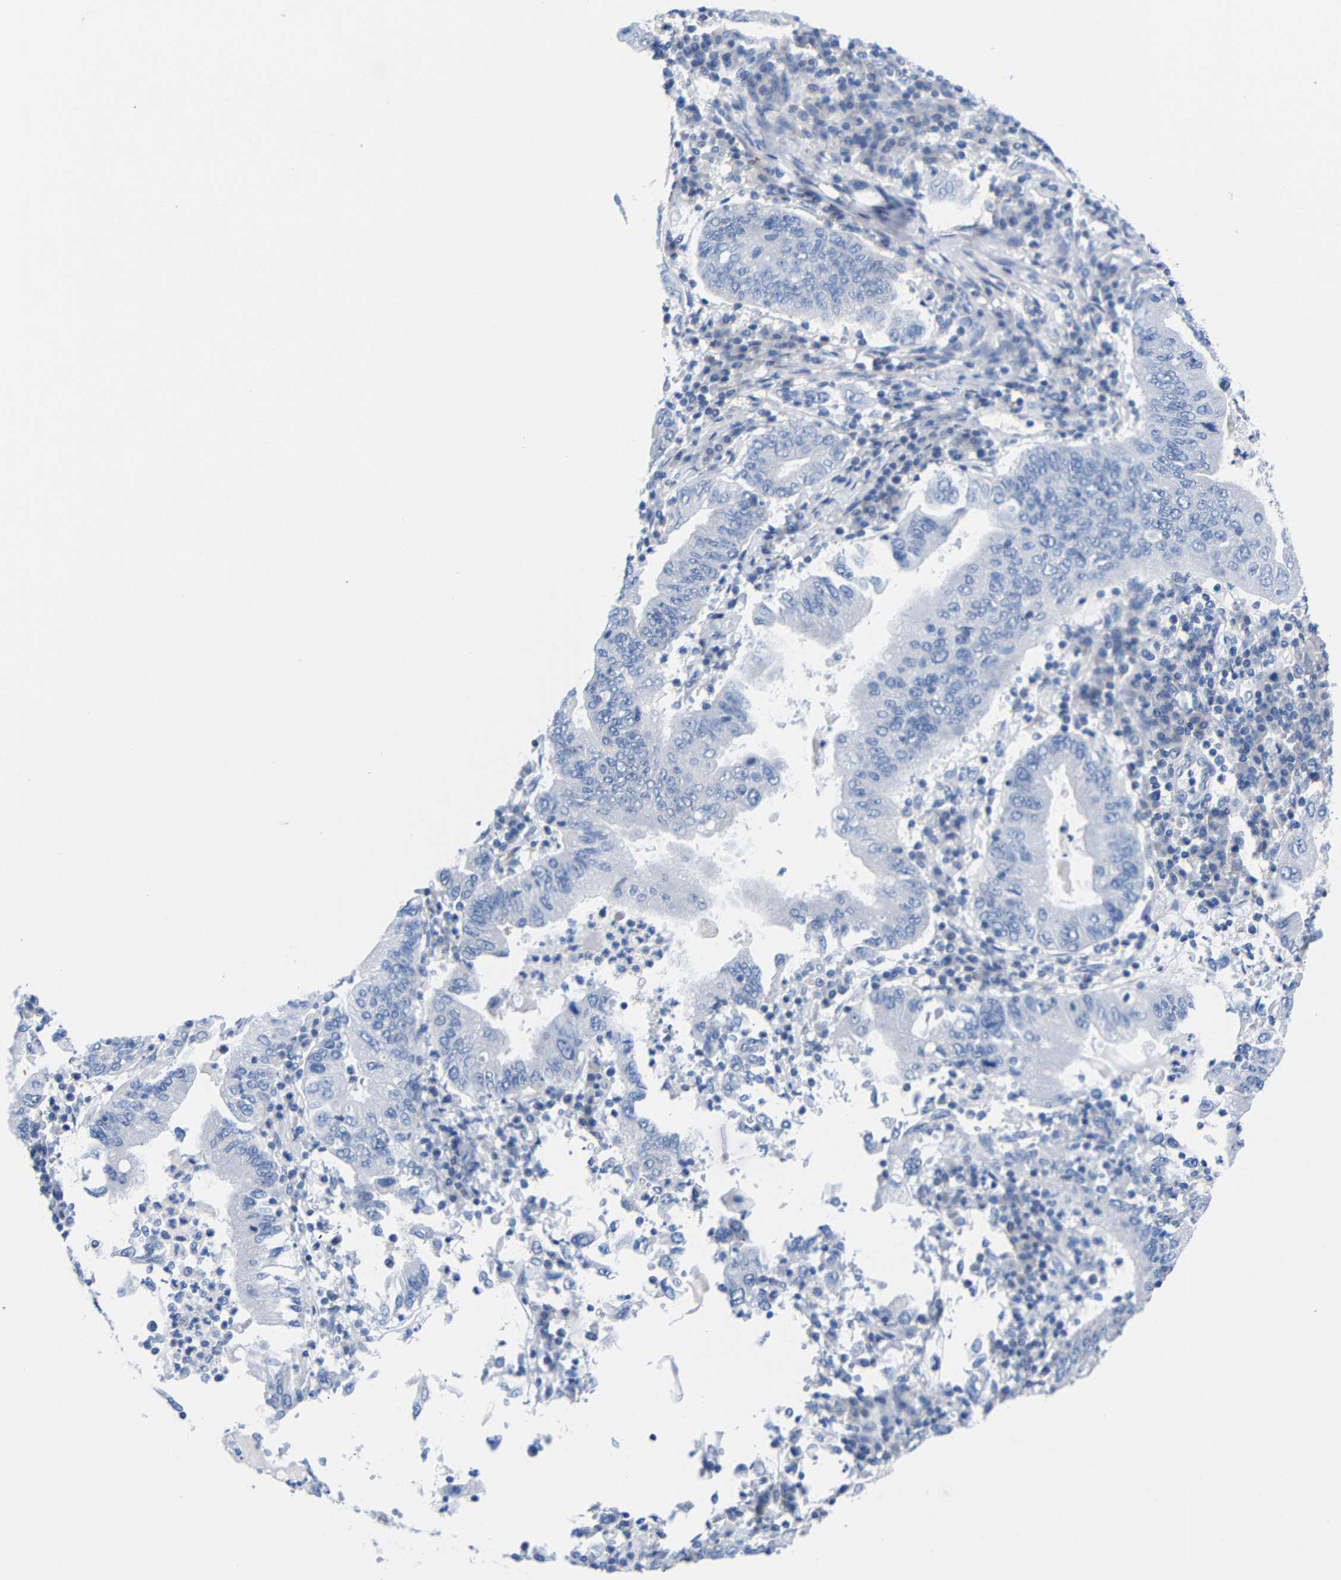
{"staining": {"intensity": "negative", "quantity": "none", "location": "none"}, "tissue": "stomach cancer", "cell_type": "Tumor cells", "image_type": "cancer", "snomed": [{"axis": "morphology", "description": "Normal tissue, NOS"}, {"axis": "morphology", "description": "Adenocarcinoma, NOS"}, {"axis": "topography", "description": "Esophagus"}, {"axis": "topography", "description": "Stomach, upper"}, {"axis": "topography", "description": "Peripheral nerve tissue"}], "caption": "Immunohistochemical staining of adenocarcinoma (stomach) demonstrates no significant expression in tumor cells.", "gene": "PEBP1", "patient": {"sex": "male", "age": 62}}